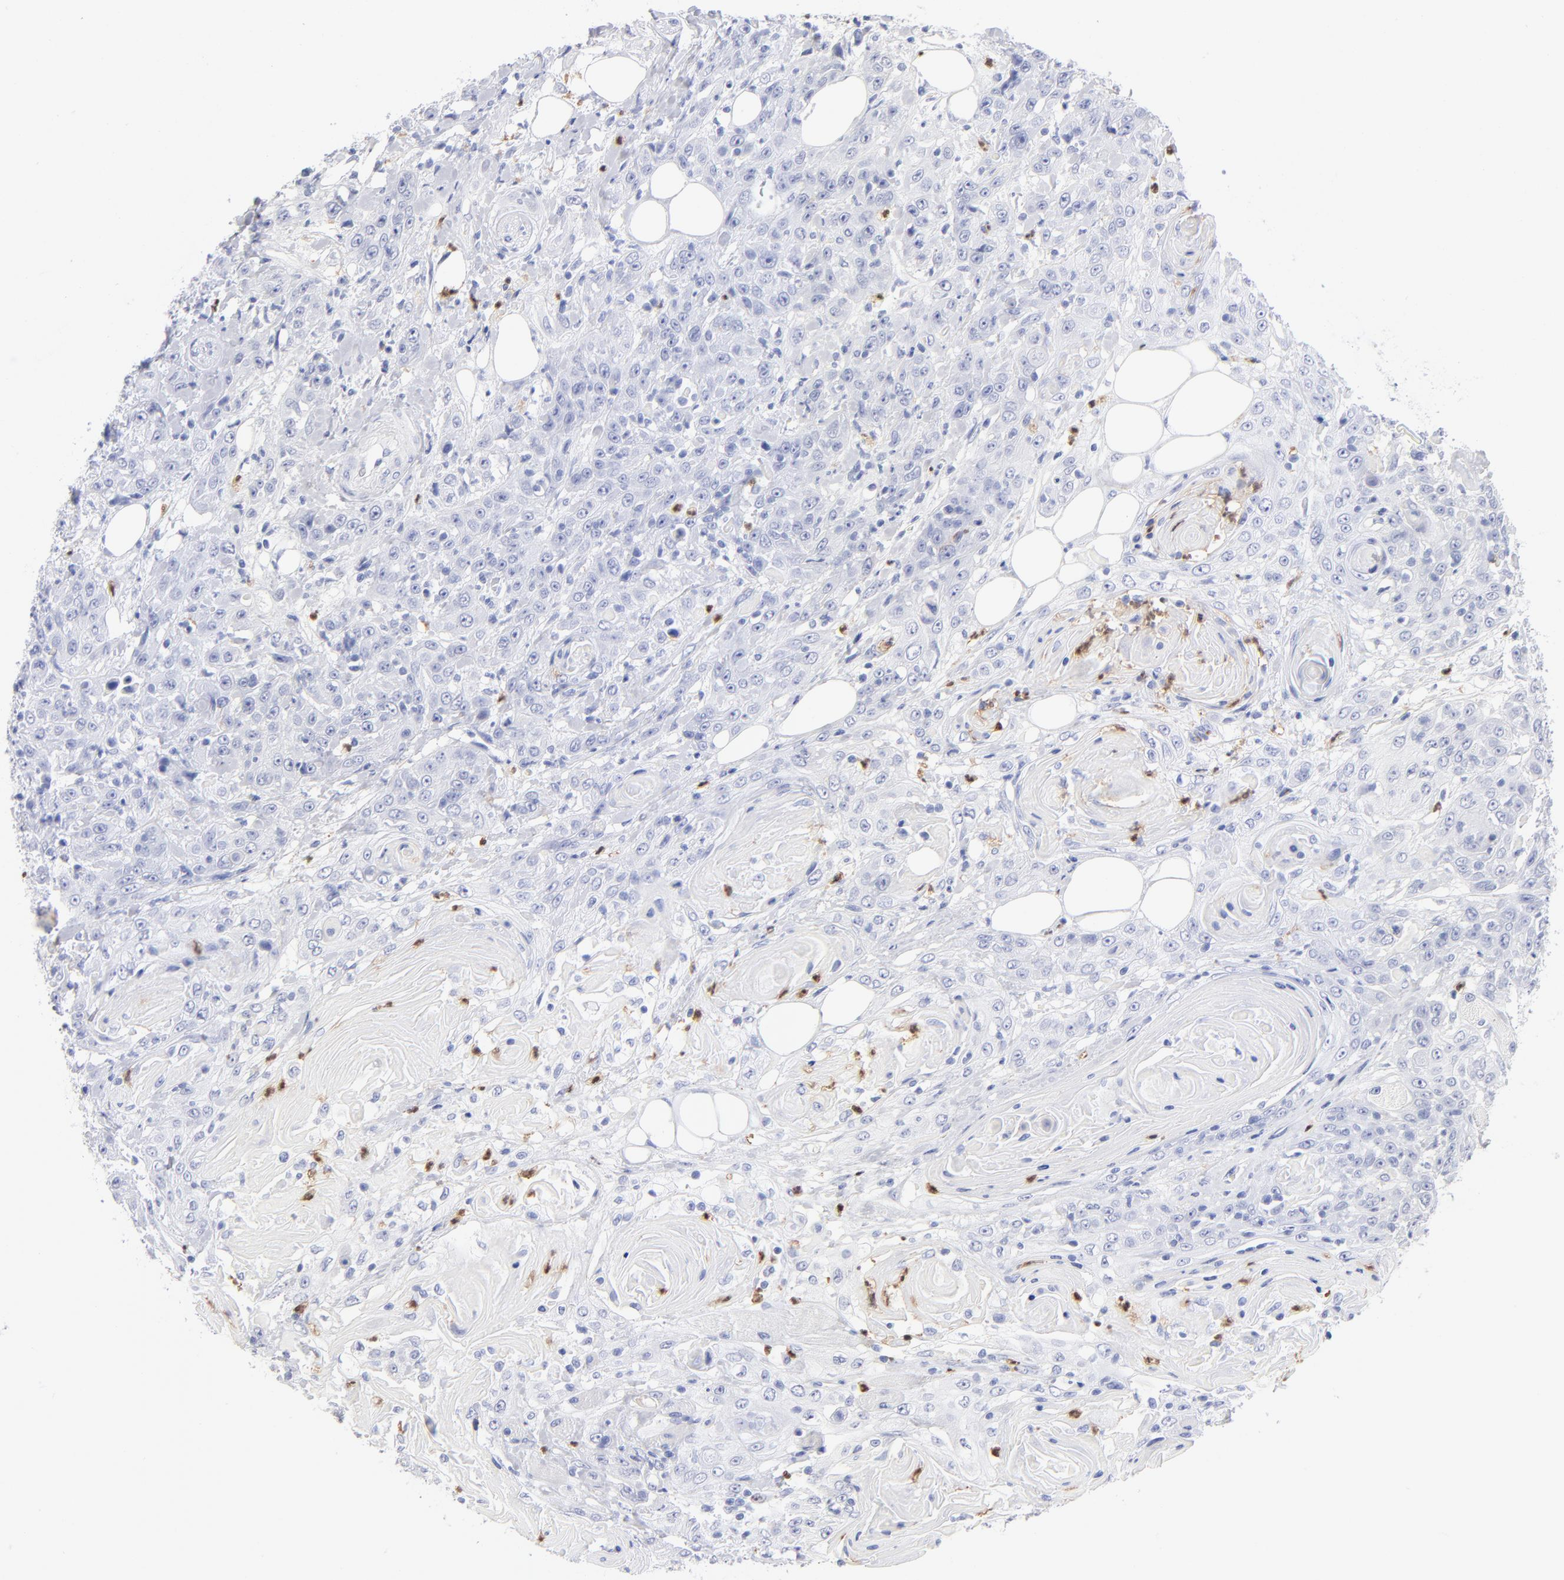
{"staining": {"intensity": "negative", "quantity": "none", "location": "none"}, "tissue": "head and neck cancer", "cell_type": "Tumor cells", "image_type": "cancer", "snomed": [{"axis": "morphology", "description": "Squamous cell carcinoma, NOS"}, {"axis": "topography", "description": "Head-Neck"}], "caption": "The micrograph reveals no staining of tumor cells in head and neck squamous cell carcinoma.", "gene": "ARG1", "patient": {"sex": "female", "age": 84}}